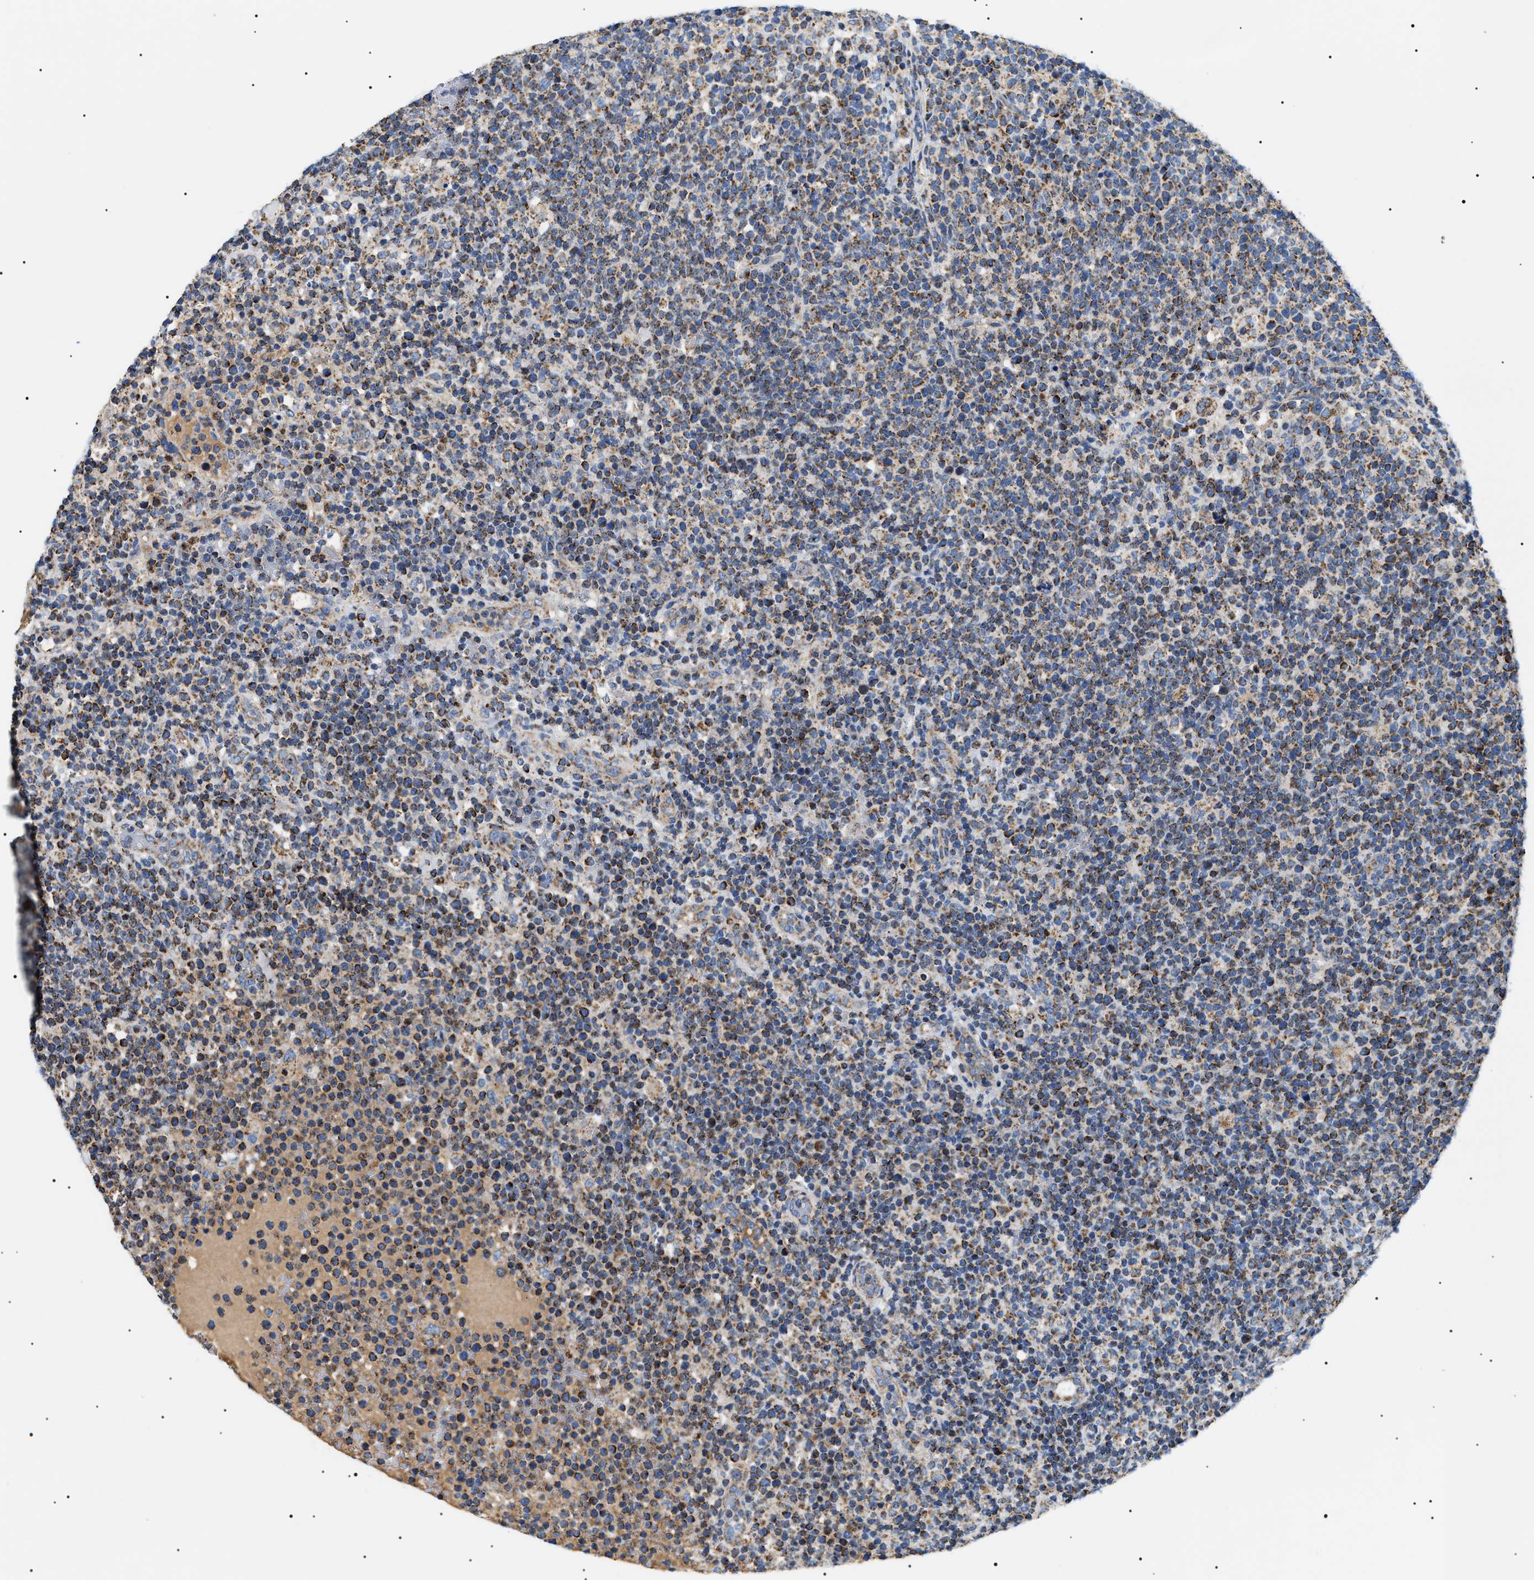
{"staining": {"intensity": "strong", "quantity": "25%-75%", "location": "cytoplasmic/membranous"}, "tissue": "lymphoma", "cell_type": "Tumor cells", "image_type": "cancer", "snomed": [{"axis": "morphology", "description": "Malignant lymphoma, non-Hodgkin's type, High grade"}, {"axis": "topography", "description": "Lymph node"}], "caption": "Protein staining by IHC demonstrates strong cytoplasmic/membranous expression in about 25%-75% of tumor cells in lymphoma.", "gene": "OXSM", "patient": {"sex": "male", "age": 61}}